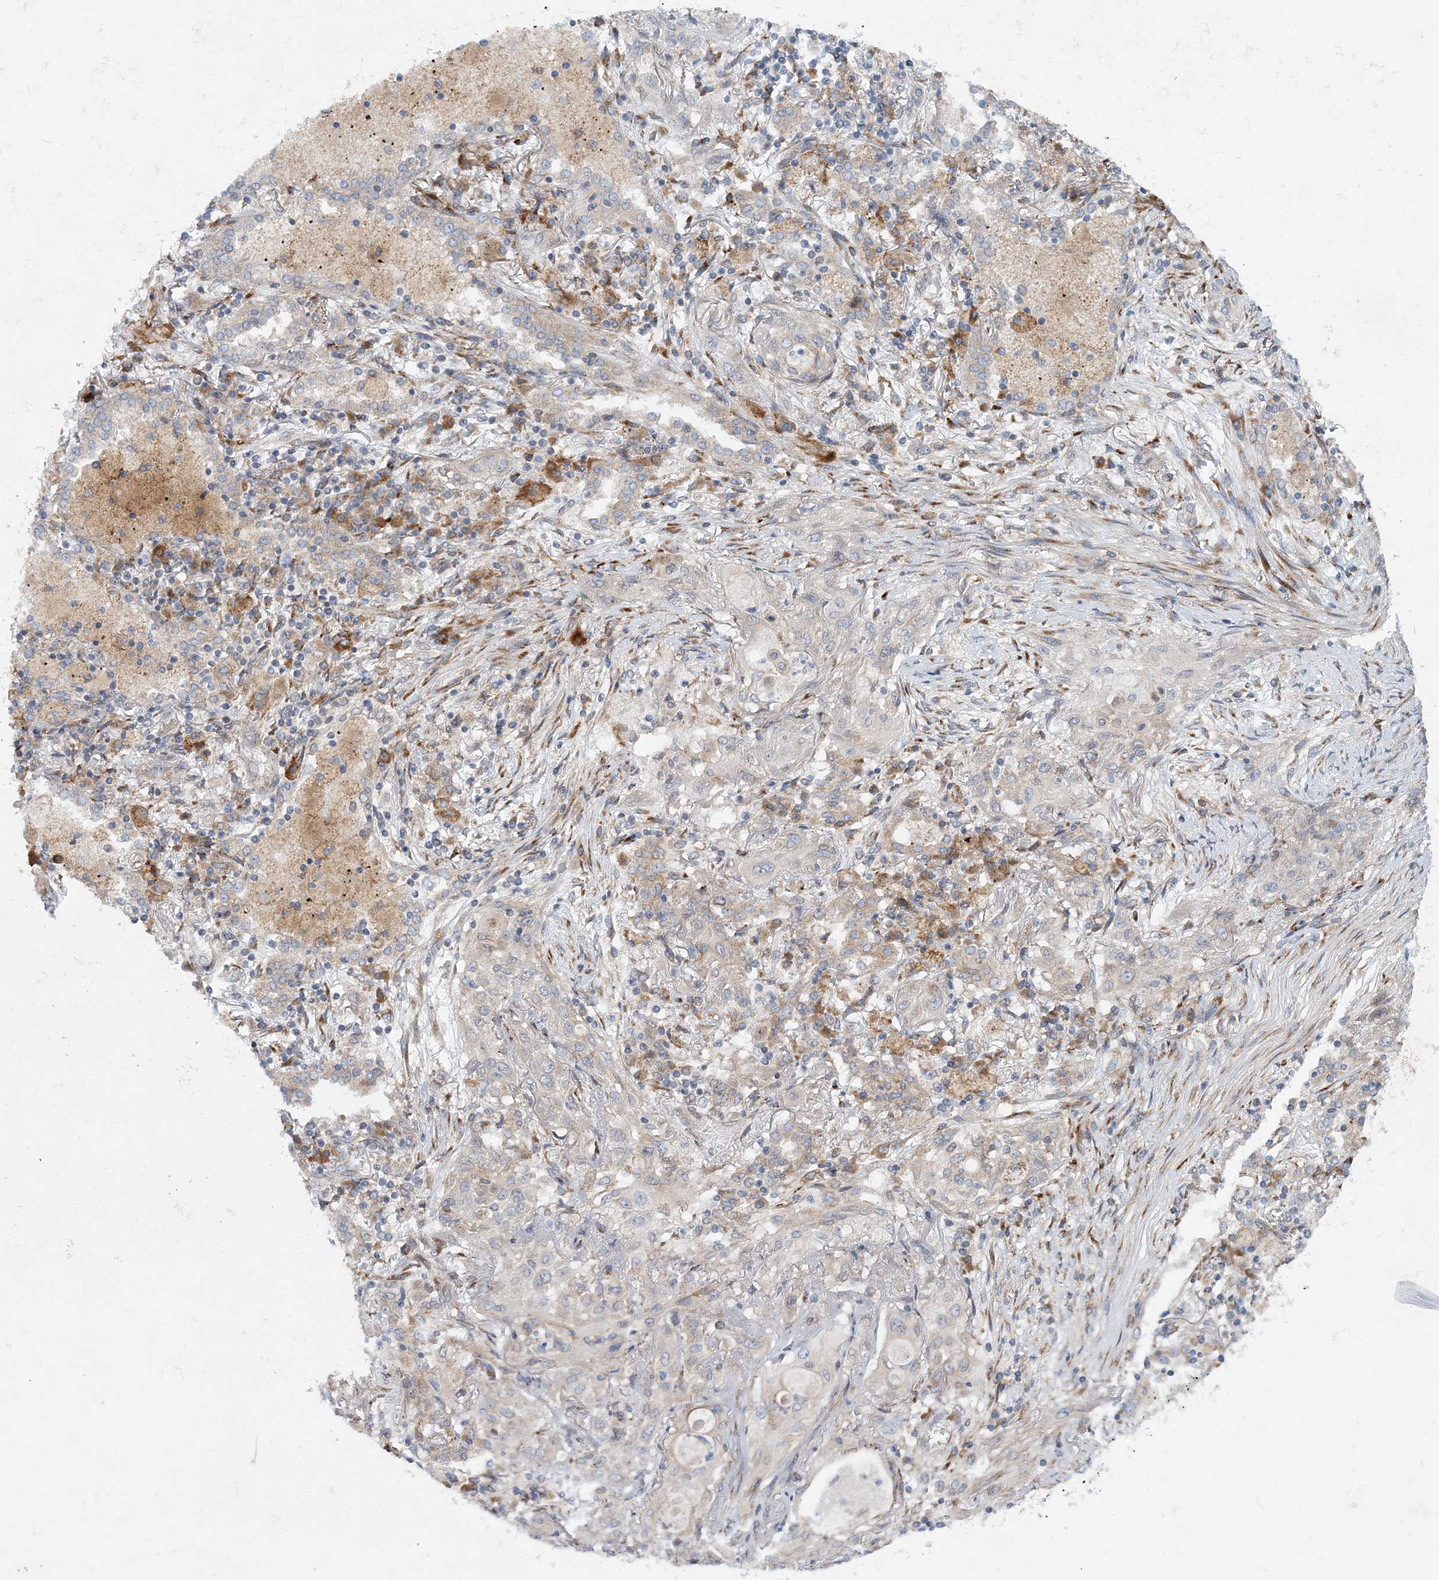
{"staining": {"intensity": "negative", "quantity": "none", "location": "none"}, "tissue": "lung cancer", "cell_type": "Tumor cells", "image_type": "cancer", "snomed": [{"axis": "morphology", "description": "Squamous cell carcinoma, NOS"}, {"axis": "topography", "description": "Lung"}], "caption": "The immunohistochemistry photomicrograph has no significant positivity in tumor cells of lung cancer (squamous cell carcinoma) tissue.", "gene": "NBAS", "patient": {"sex": "female", "age": 47}}